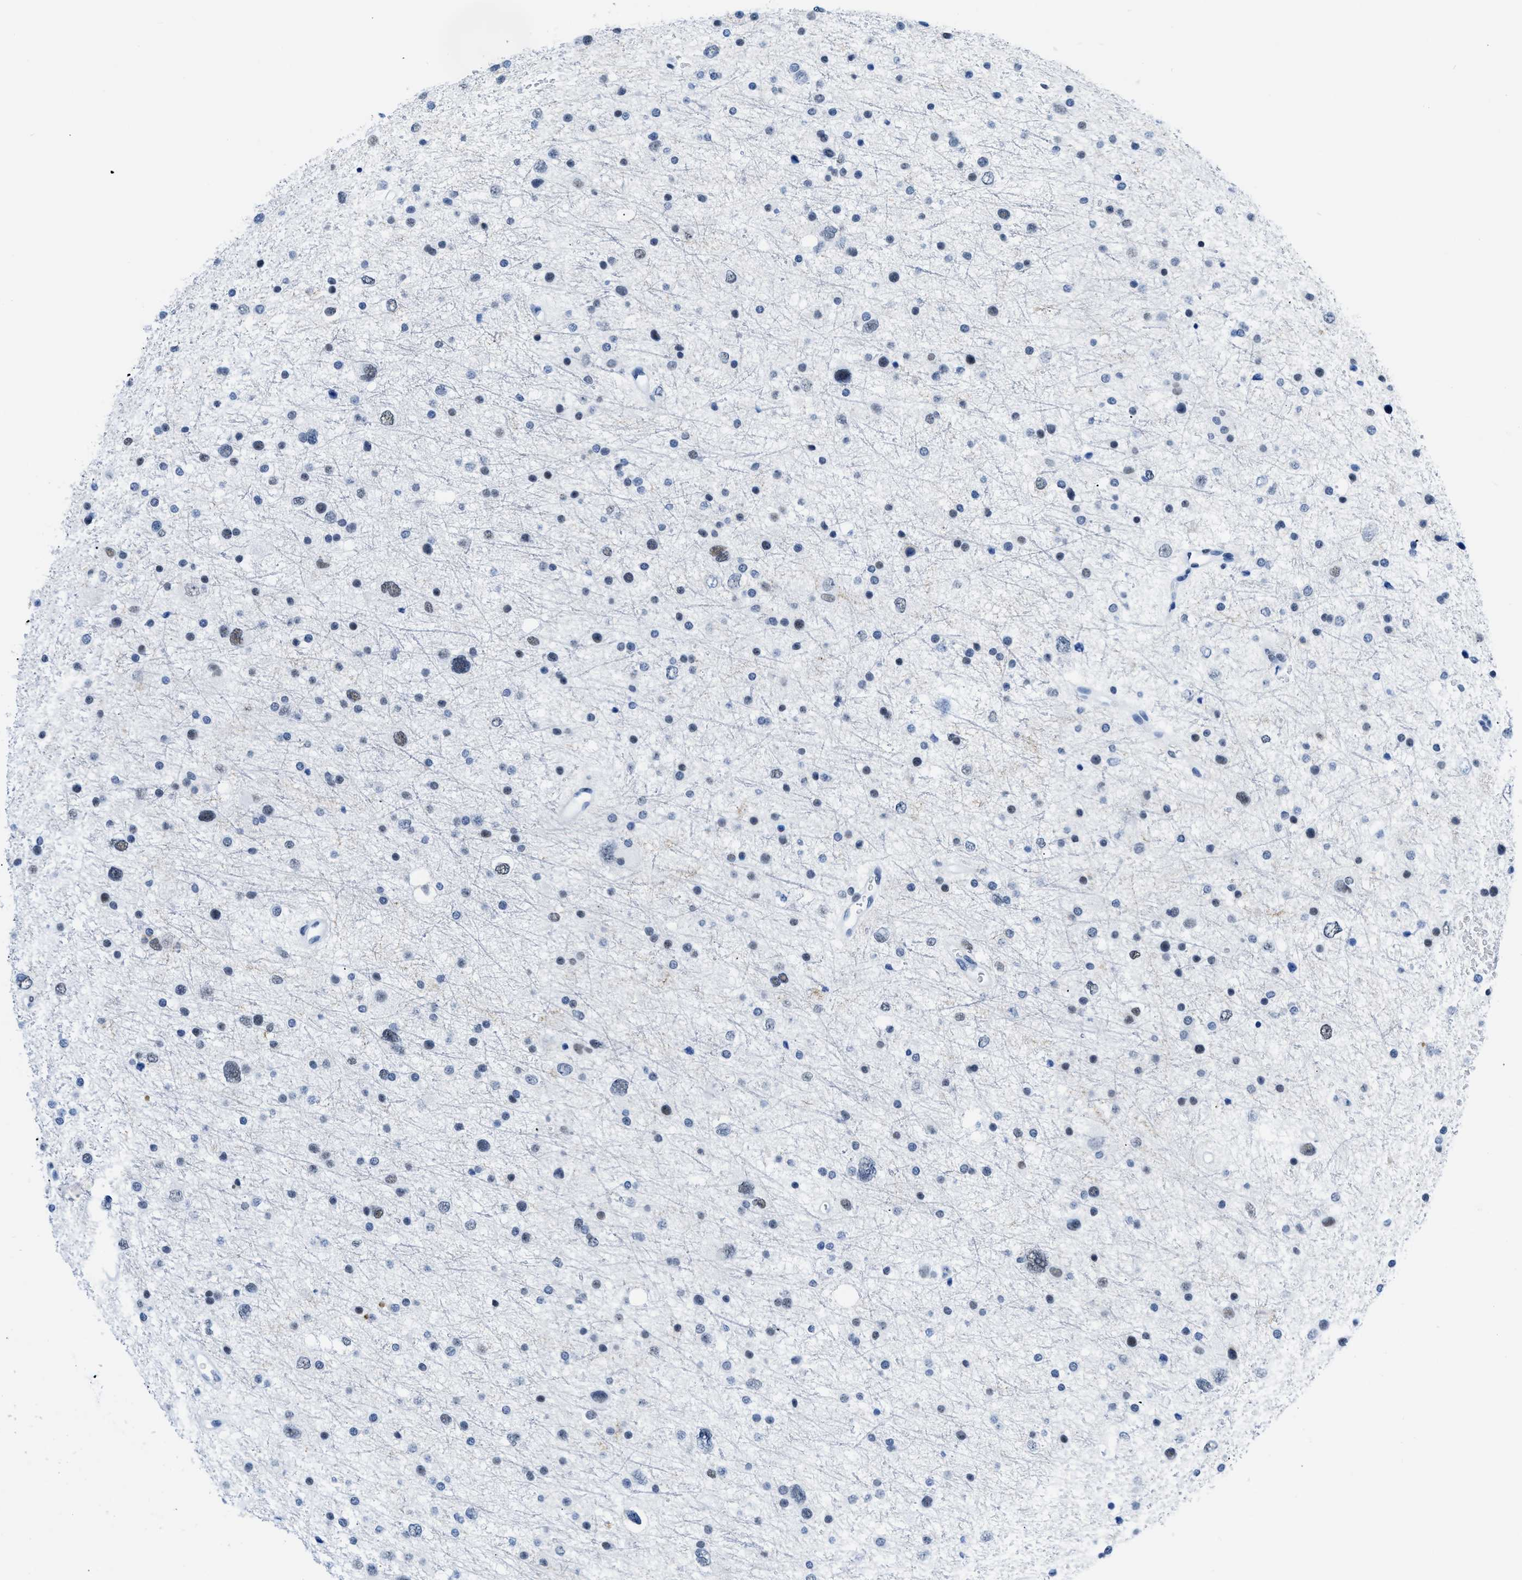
{"staining": {"intensity": "moderate", "quantity": "<25%", "location": "nuclear"}, "tissue": "glioma", "cell_type": "Tumor cells", "image_type": "cancer", "snomed": [{"axis": "morphology", "description": "Glioma, malignant, Low grade"}, {"axis": "topography", "description": "Brain"}], "caption": "IHC staining of glioma, which exhibits low levels of moderate nuclear staining in about <25% of tumor cells indicating moderate nuclear protein expression. The staining was performed using DAB (3,3'-diaminobenzidine) (brown) for protein detection and nuclei were counterstained in hematoxylin (blue).", "gene": "CTBP1", "patient": {"sex": "female", "age": 37}}